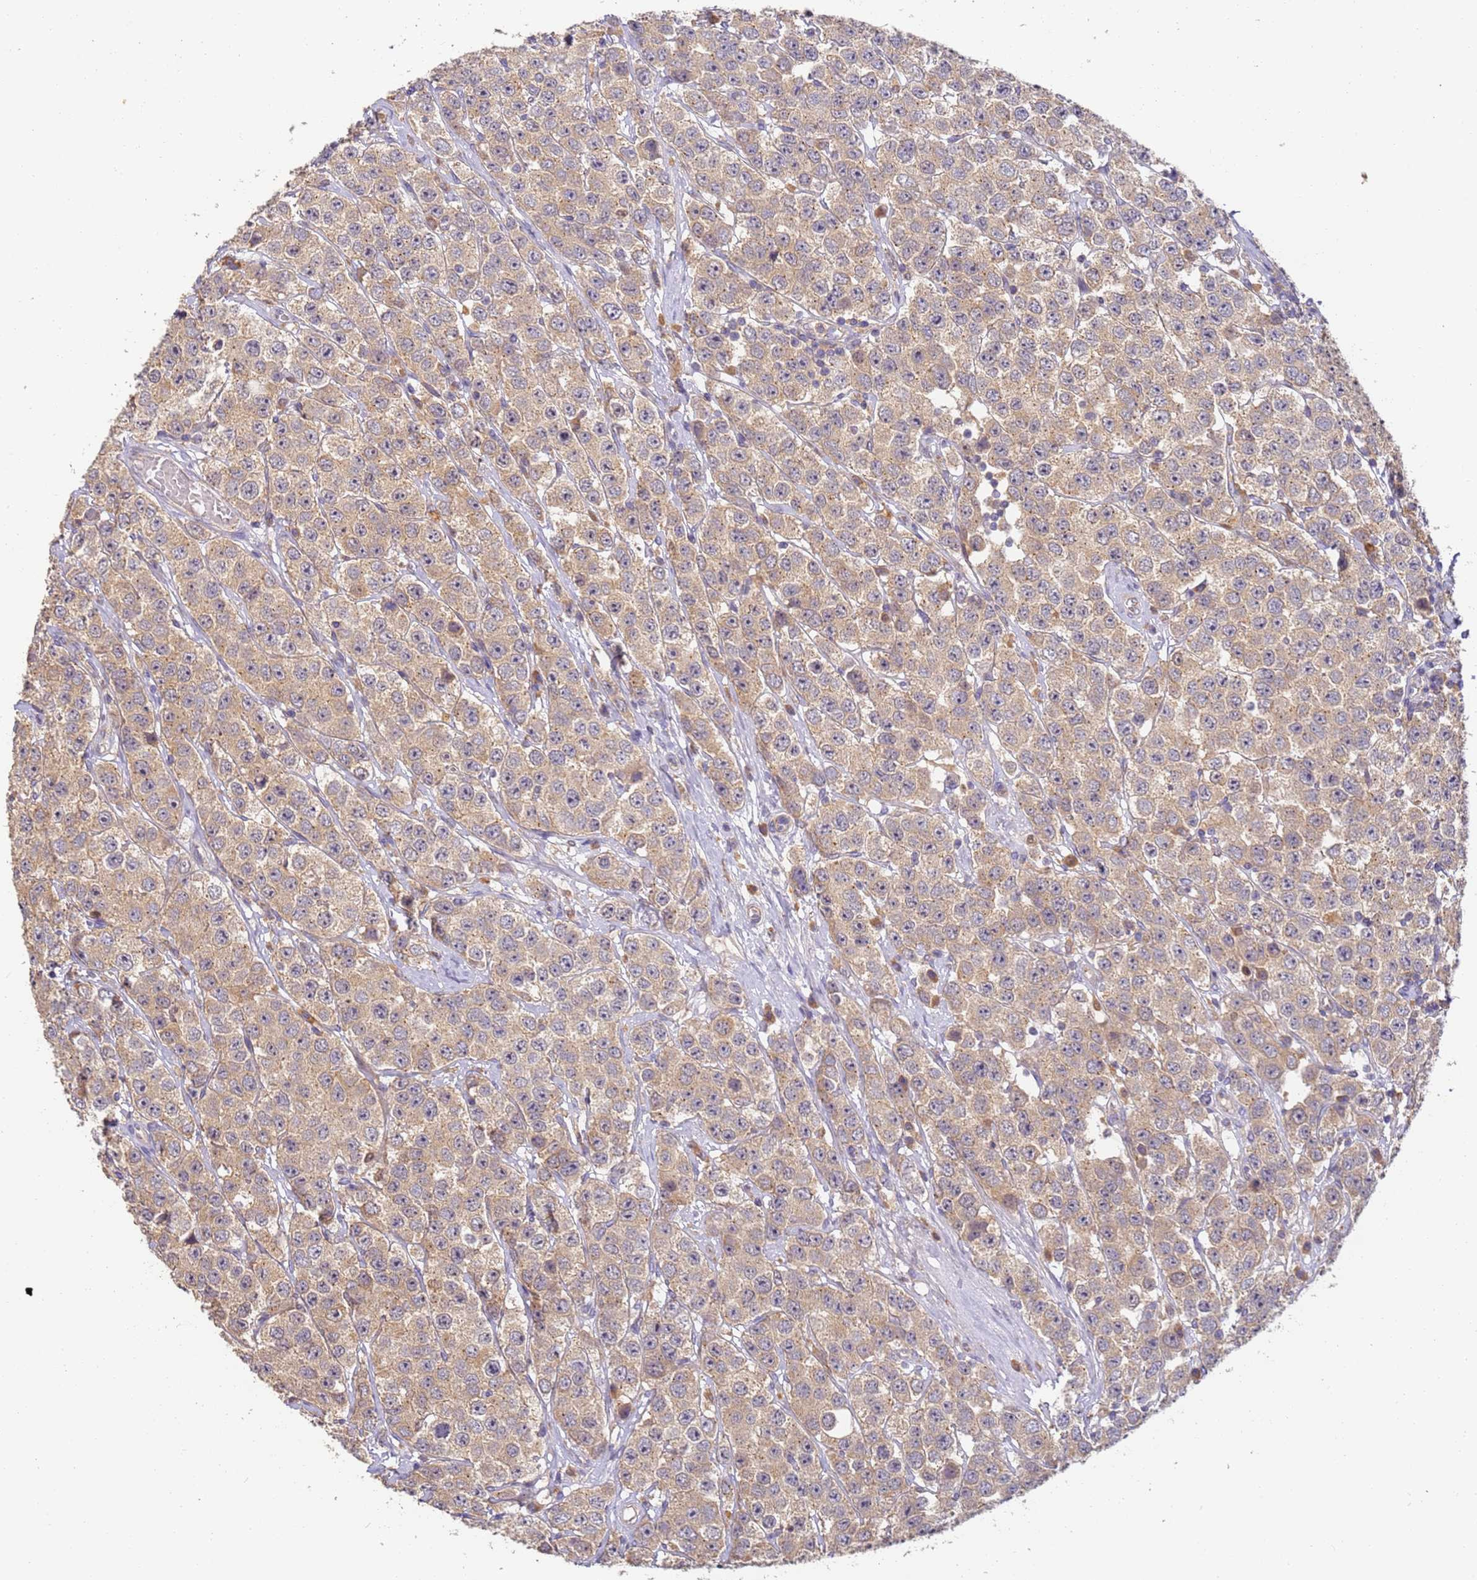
{"staining": {"intensity": "moderate", "quantity": ">75%", "location": "cytoplasmic/membranous"}, "tissue": "testis cancer", "cell_type": "Tumor cells", "image_type": "cancer", "snomed": [{"axis": "morphology", "description": "Seminoma, NOS"}, {"axis": "topography", "description": "Testis"}], "caption": "Immunohistochemistry (IHC) photomicrograph of neoplastic tissue: testis cancer (seminoma) stained using immunohistochemistry (IHC) reveals medium levels of moderate protein expression localized specifically in the cytoplasmic/membranous of tumor cells, appearing as a cytoplasmic/membranous brown color.", "gene": "TIGAR", "patient": {"sex": "male", "age": 28}}